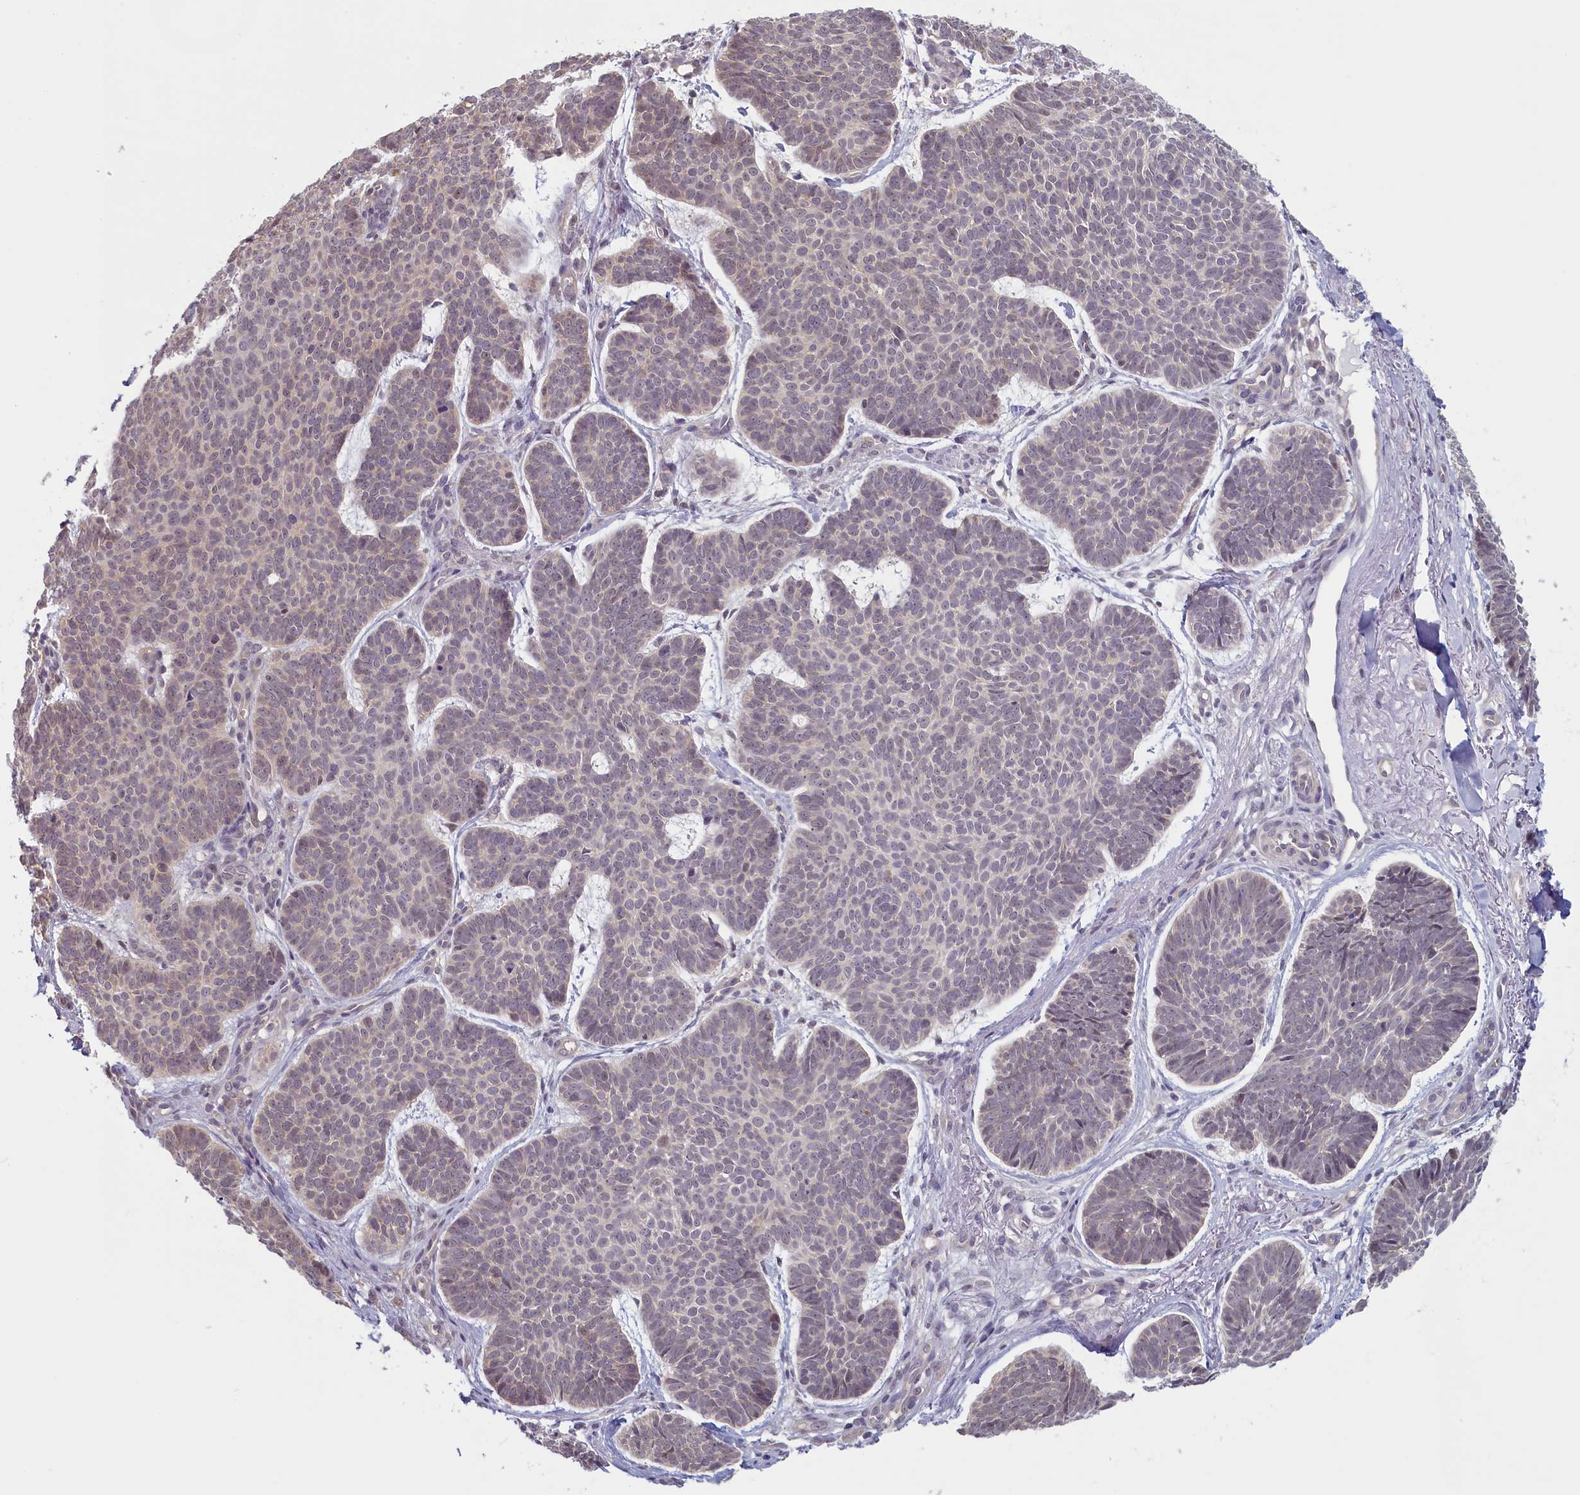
{"staining": {"intensity": "weak", "quantity": "25%-75%", "location": "nuclear"}, "tissue": "skin cancer", "cell_type": "Tumor cells", "image_type": "cancer", "snomed": [{"axis": "morphology", "description": "Basal cell carcinoma"}, {"axis": "topography", "description": "Skin"}], "caption": "DAB (3,3'-diaminobenzidine) immunohistochemical staining of human skin cancer (basal cell carcinoma) displays weak nuclear protein expression in approximately 25%-75% of tumor cells. (Stains: DAB (3,3'-diaminobenzidine) in brown, nuclei in blue, Microscopy: brightfield microscopy at high magnification).", "gene": "C19orf44", "patient": {"sex": "female", "age": 74}}